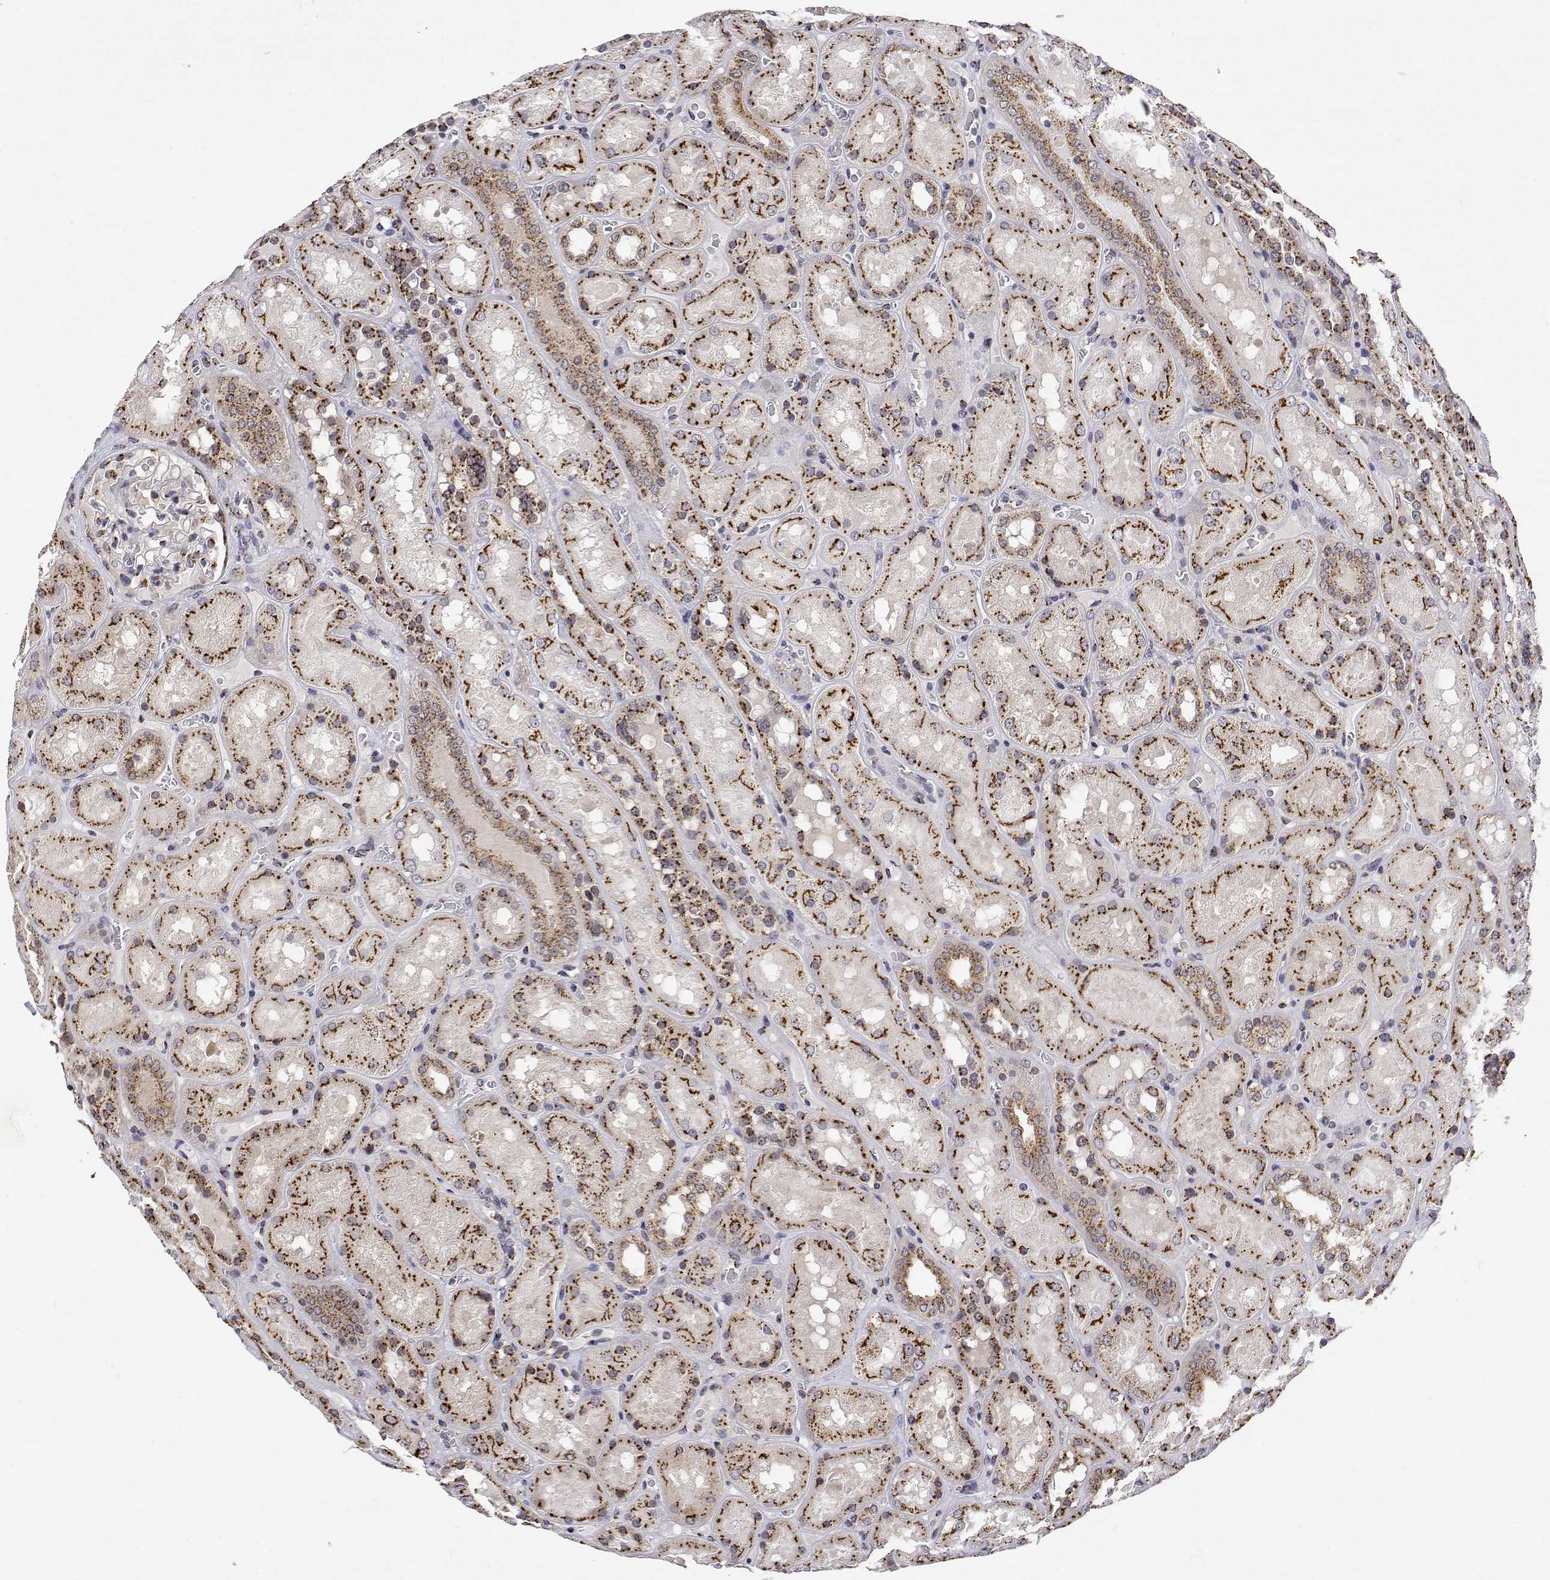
{"staining": {"intensity": "strong", "quantity": "<25%", "location": "cytoplasmic/membranous"}, "tissue": "kidney", "cell_type": "Cells in glomeruli", "image_type": "normal", "snomed": [{"axis": "morphology", "description": "Normal tissue, NOS"}, {"axis": "topography", "description": "Kidney"}], "caption": "Kidney stained for a protein exhibits strong cytoplasmic/membranous positivity in cells in glomeruli. (Brightfield microscopy of DAB IHC at high magnification).", "gene": "YIPF3", "patient": {"sex": "male", "age": 73}}